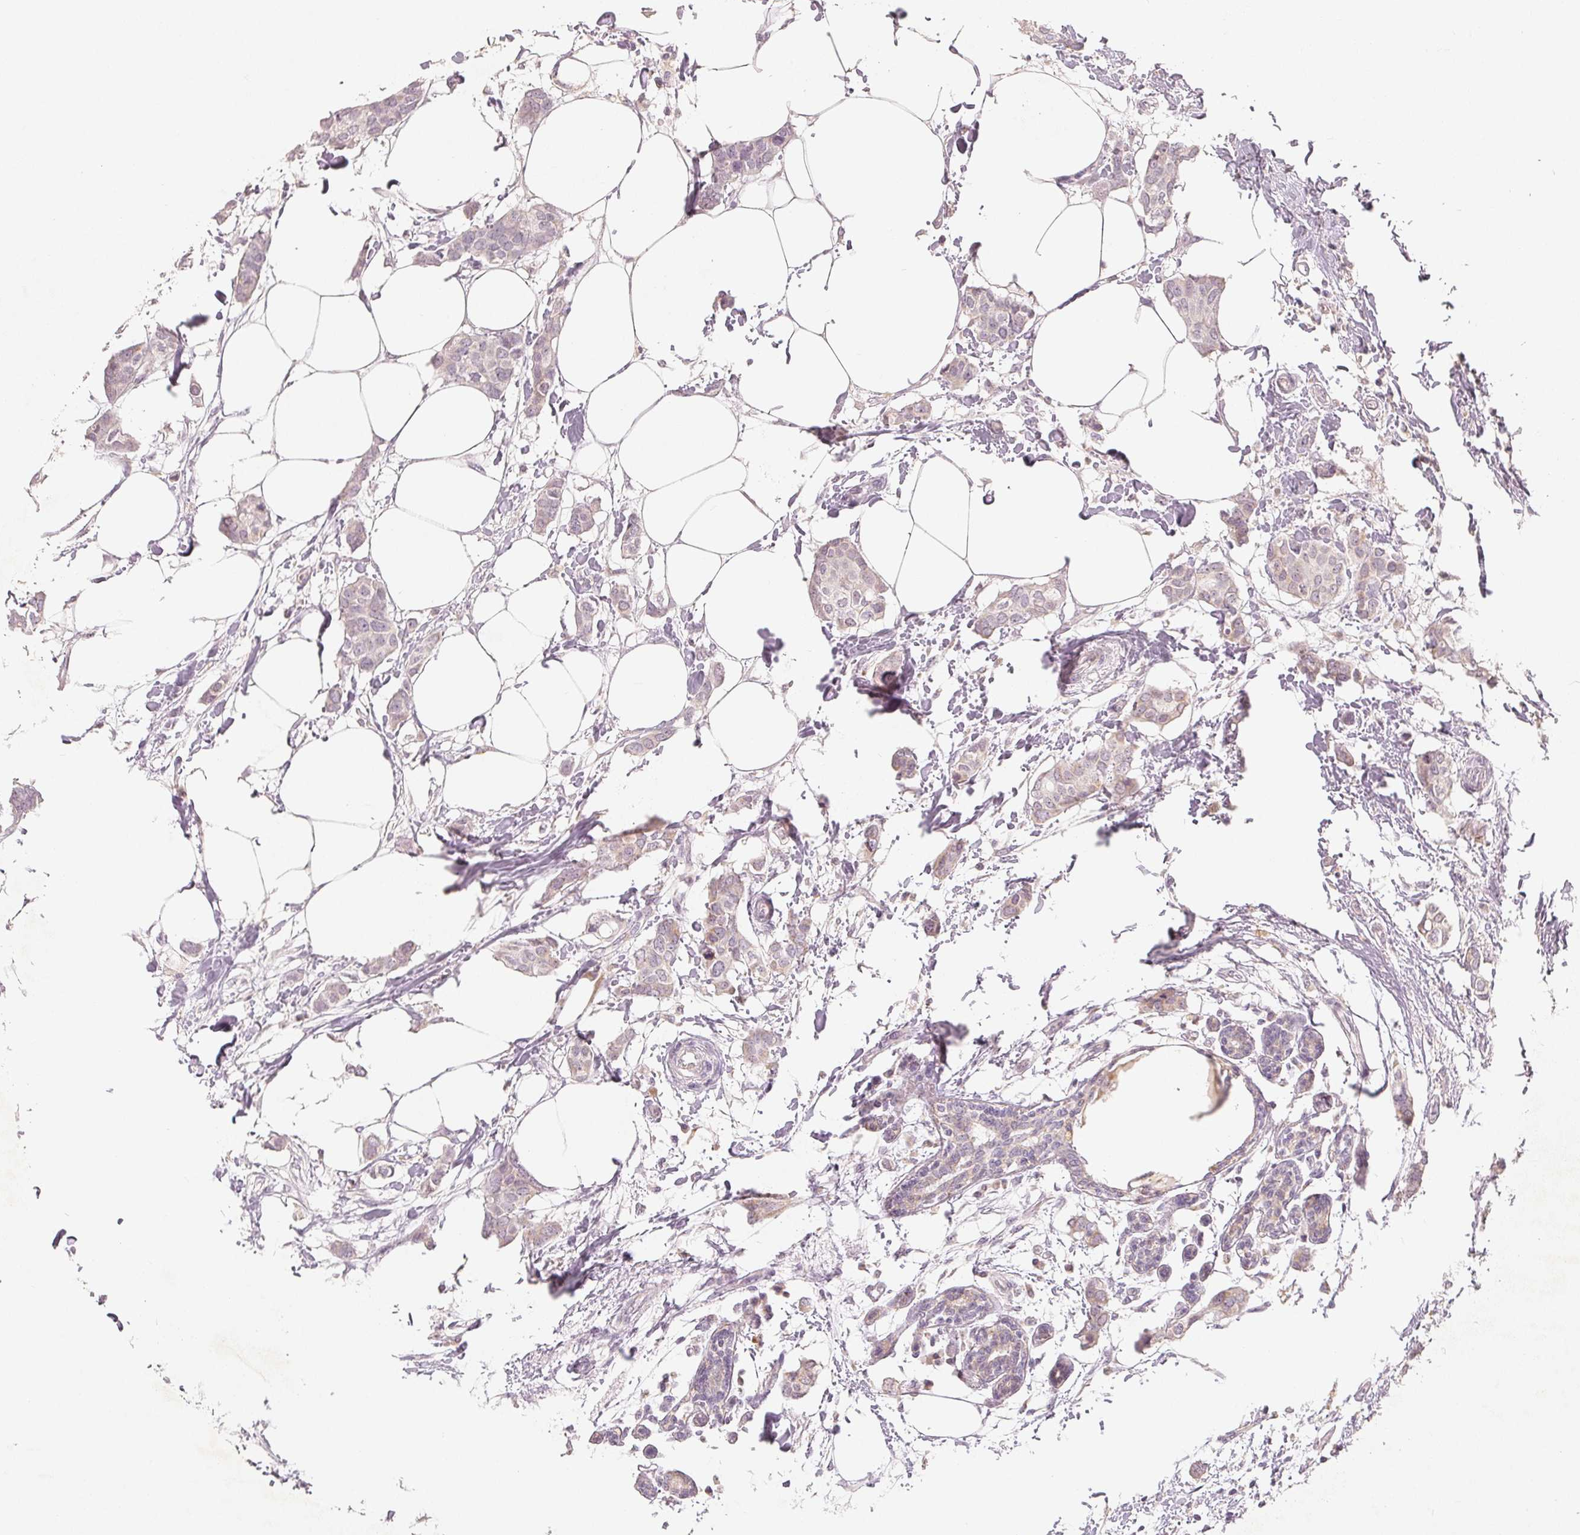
{"staining": {"intensity": "weak", "quantity": "25%-75%", "location": "cytoplasmic/membranous"}, "tissue": "breast cancer", "cell_type": "Tumor cells", "image_type": "cancer", "snomed": [{"axis": "morphology", "description": "Duct carcinoma"}, {"axis": "topography", "description": "Breast"}], "caption": "IHC of breast cancer demonstrates low levels of weak cytoplasmic/membranous expression in about 25%-75% of tumor cells. Using DAB (brown) and hematoxylin (blue) stains, captured at high magnification using brightfield microscopy.", "gene": "GHITM", "patient": {"sex": "female", "age": 62}}